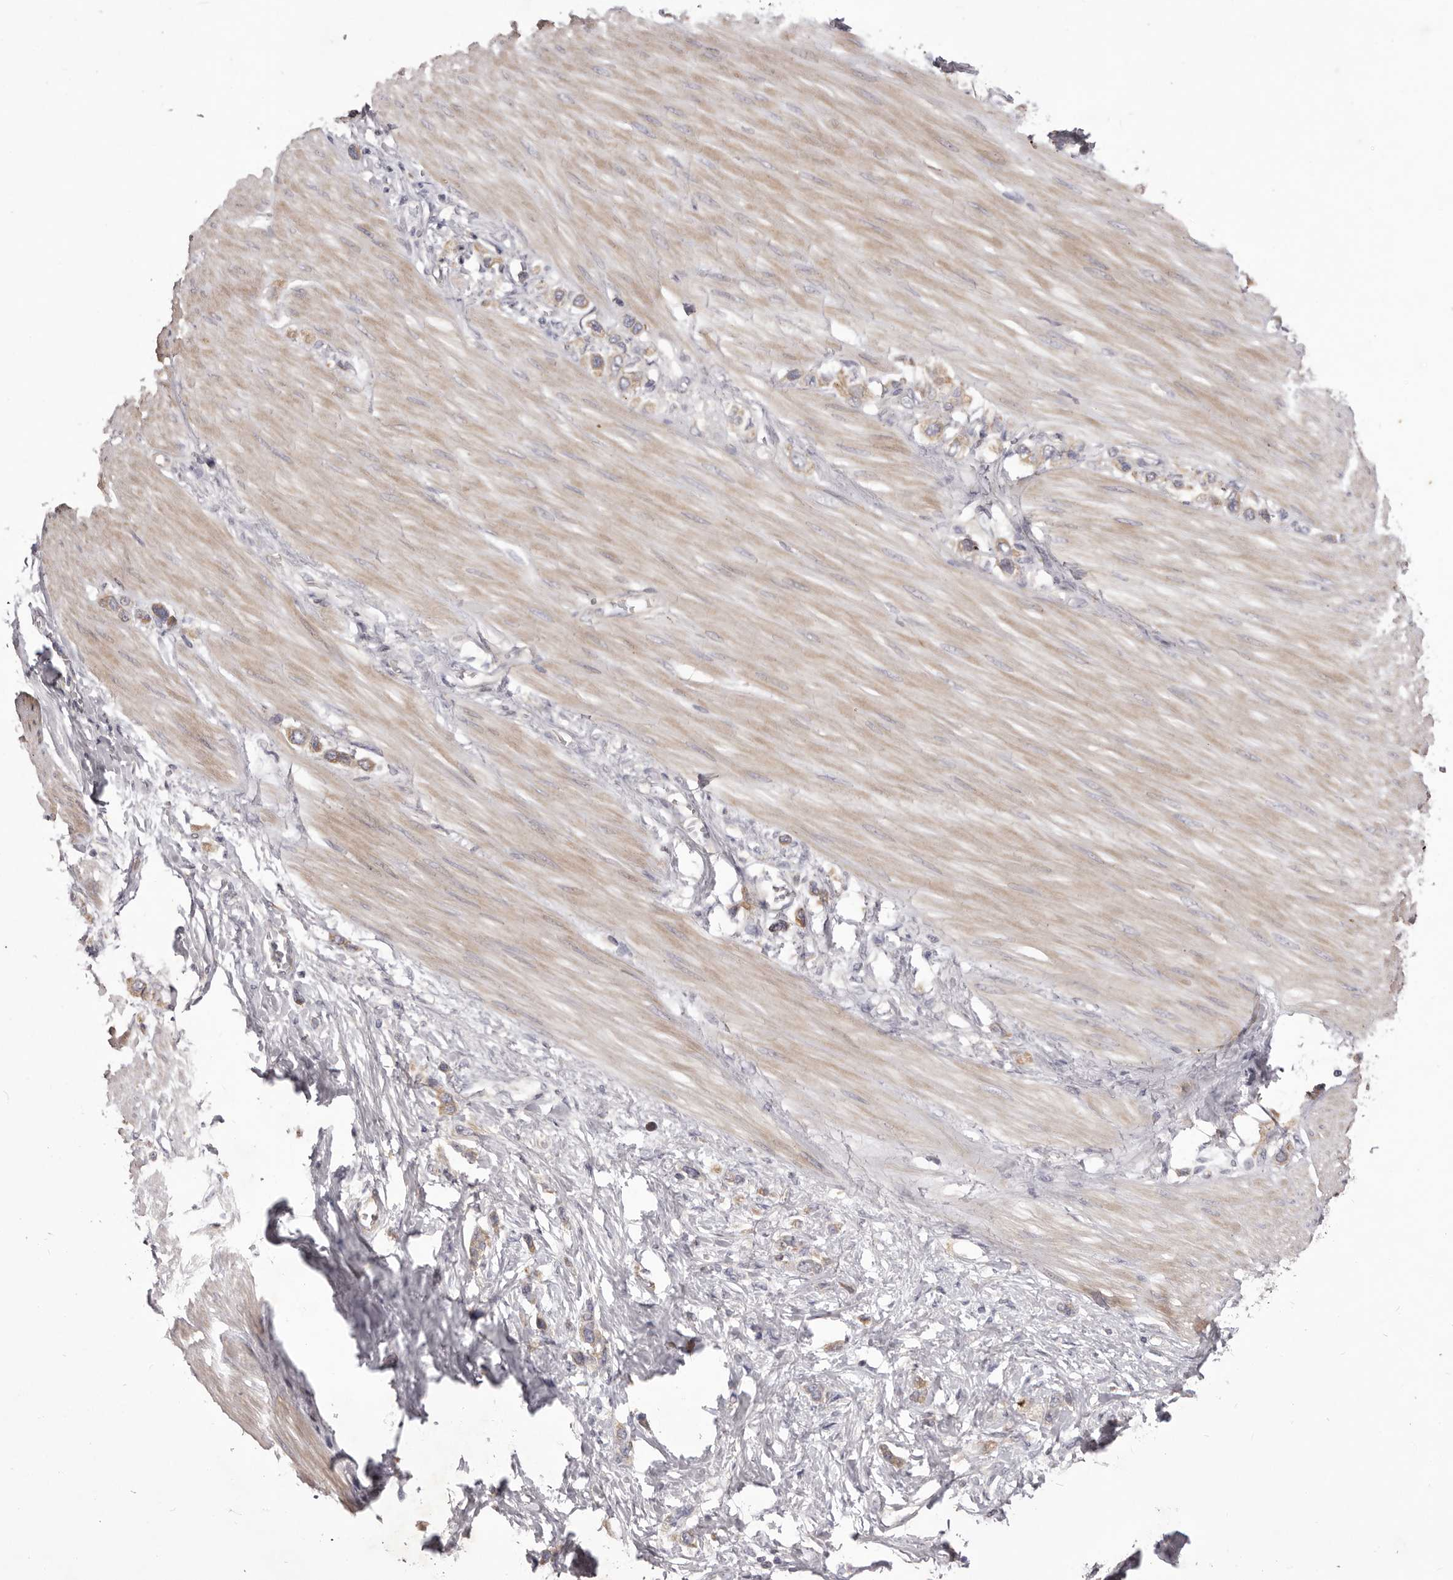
{"staining": {"intensity": "weak", "quantity": "25%-75%", "location": "cytoplasmic/membranous"}, "tissue": "stomach cancer", "cell_type": "Tumor cells", "image_type": "cancer", "snomed": [{"axis": "morphology", "description": "Adenocarcinoma, NOS"}, {"axis": "topography", "description": "Stomach"}], "caption": "IHC micrograph of human stomach cancer stained for a protein (brown), which shows low levels of weak cytoplasmic/membranous staining in approximately 25%-75% of tumor cells.", "gene": "PNRC1", "patient": {"sex": "female", "age": 65}}